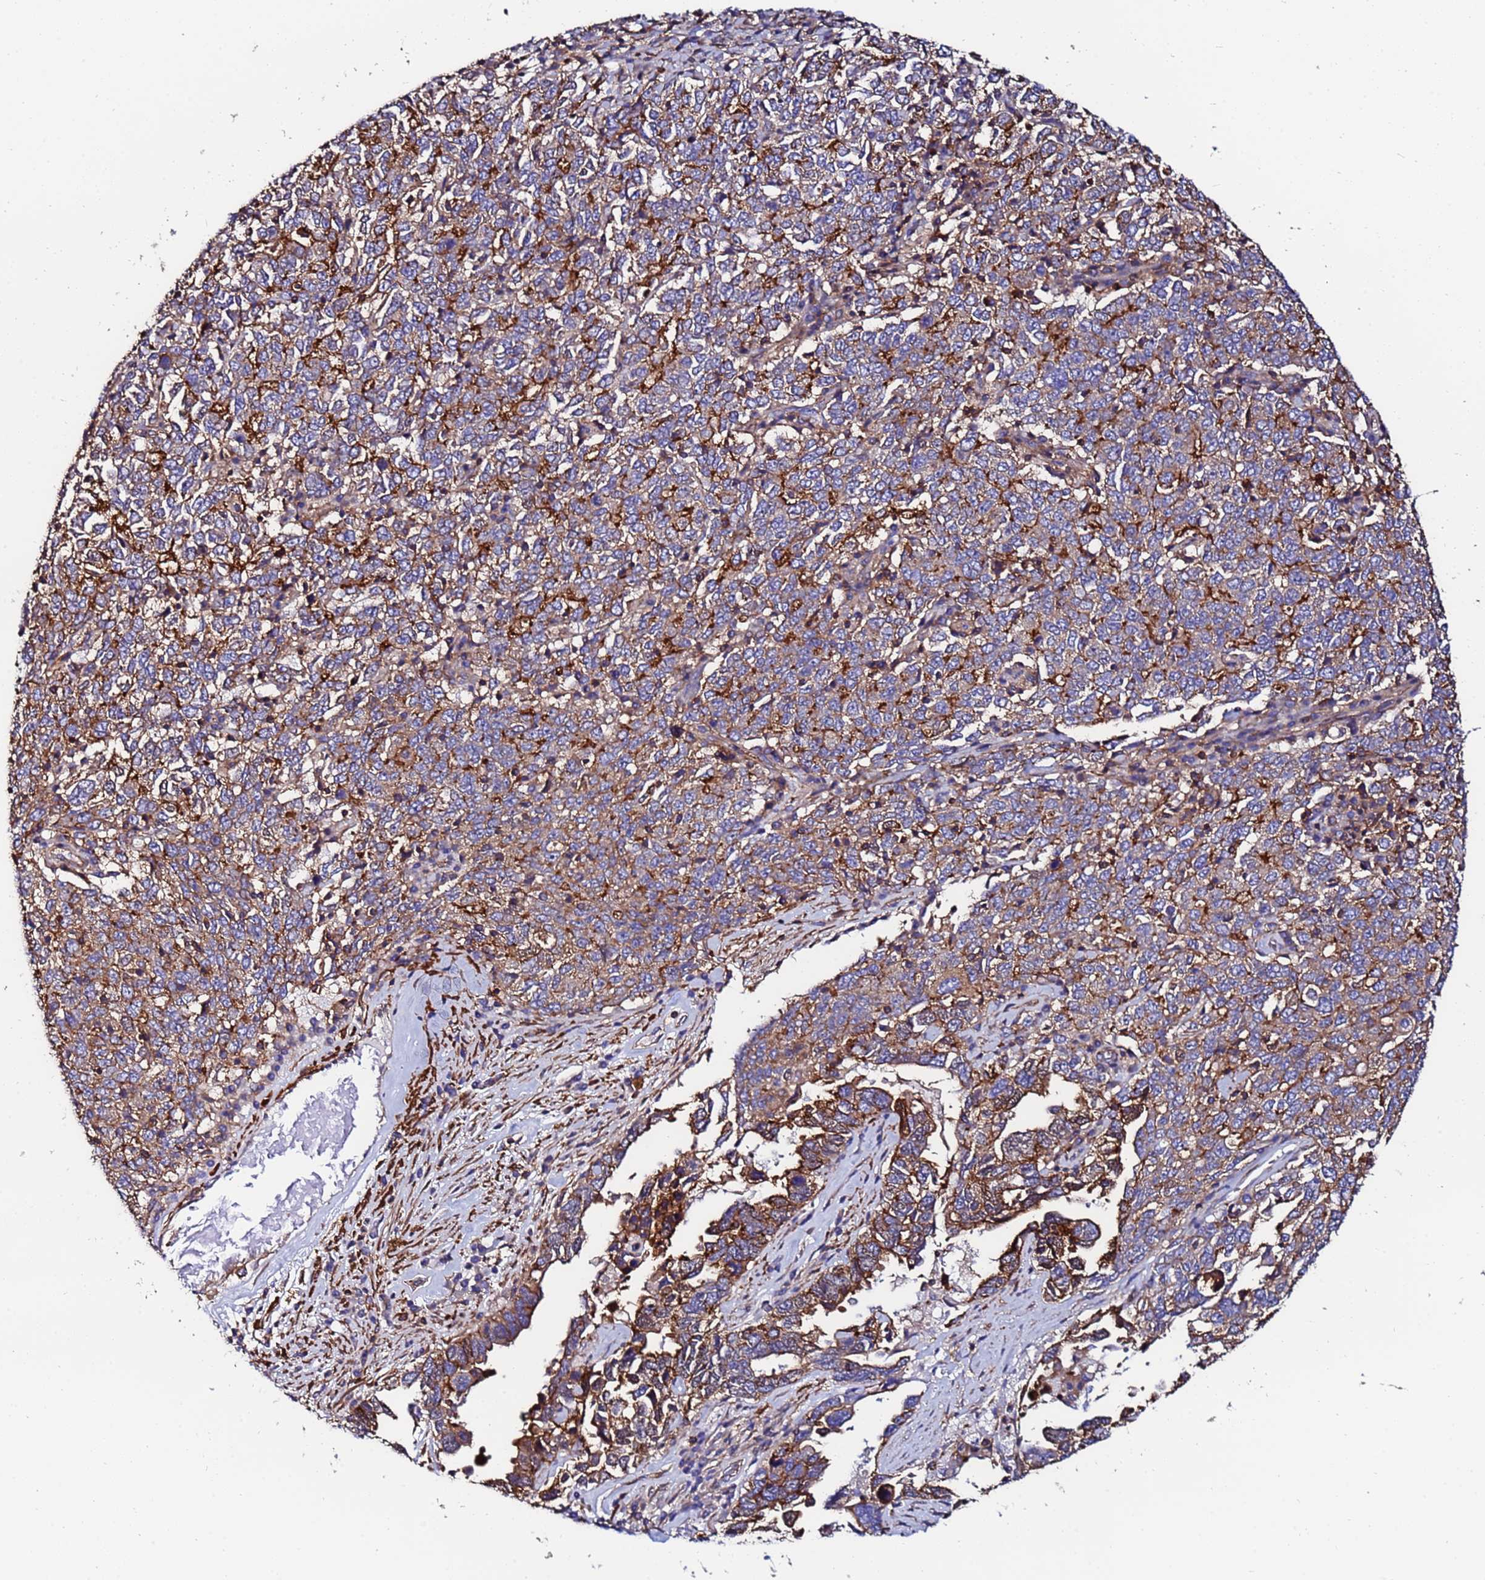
{"staining": {"intensity": "moderate", "quantity": ">75%", "location": "cytoplasmic/membranous"}, "tissue": "ovarian cancer", "cell_type": "Tumor cells", "image_type": "cancer", "snomed": [{"axis": "morphology", "description": "Carcinoma, endometroid"}, {"axis": "topography", "description": "Ovary"}], "caption": "The photomicrograph exhibits a brown stain indicating the presence of a protein in the cytoplasmic/membranous of tumor cells in ovarian cancer (endometroid carcinoma).", "gene": "POTEE", "patient": {"sex": "female", "age": 62}}